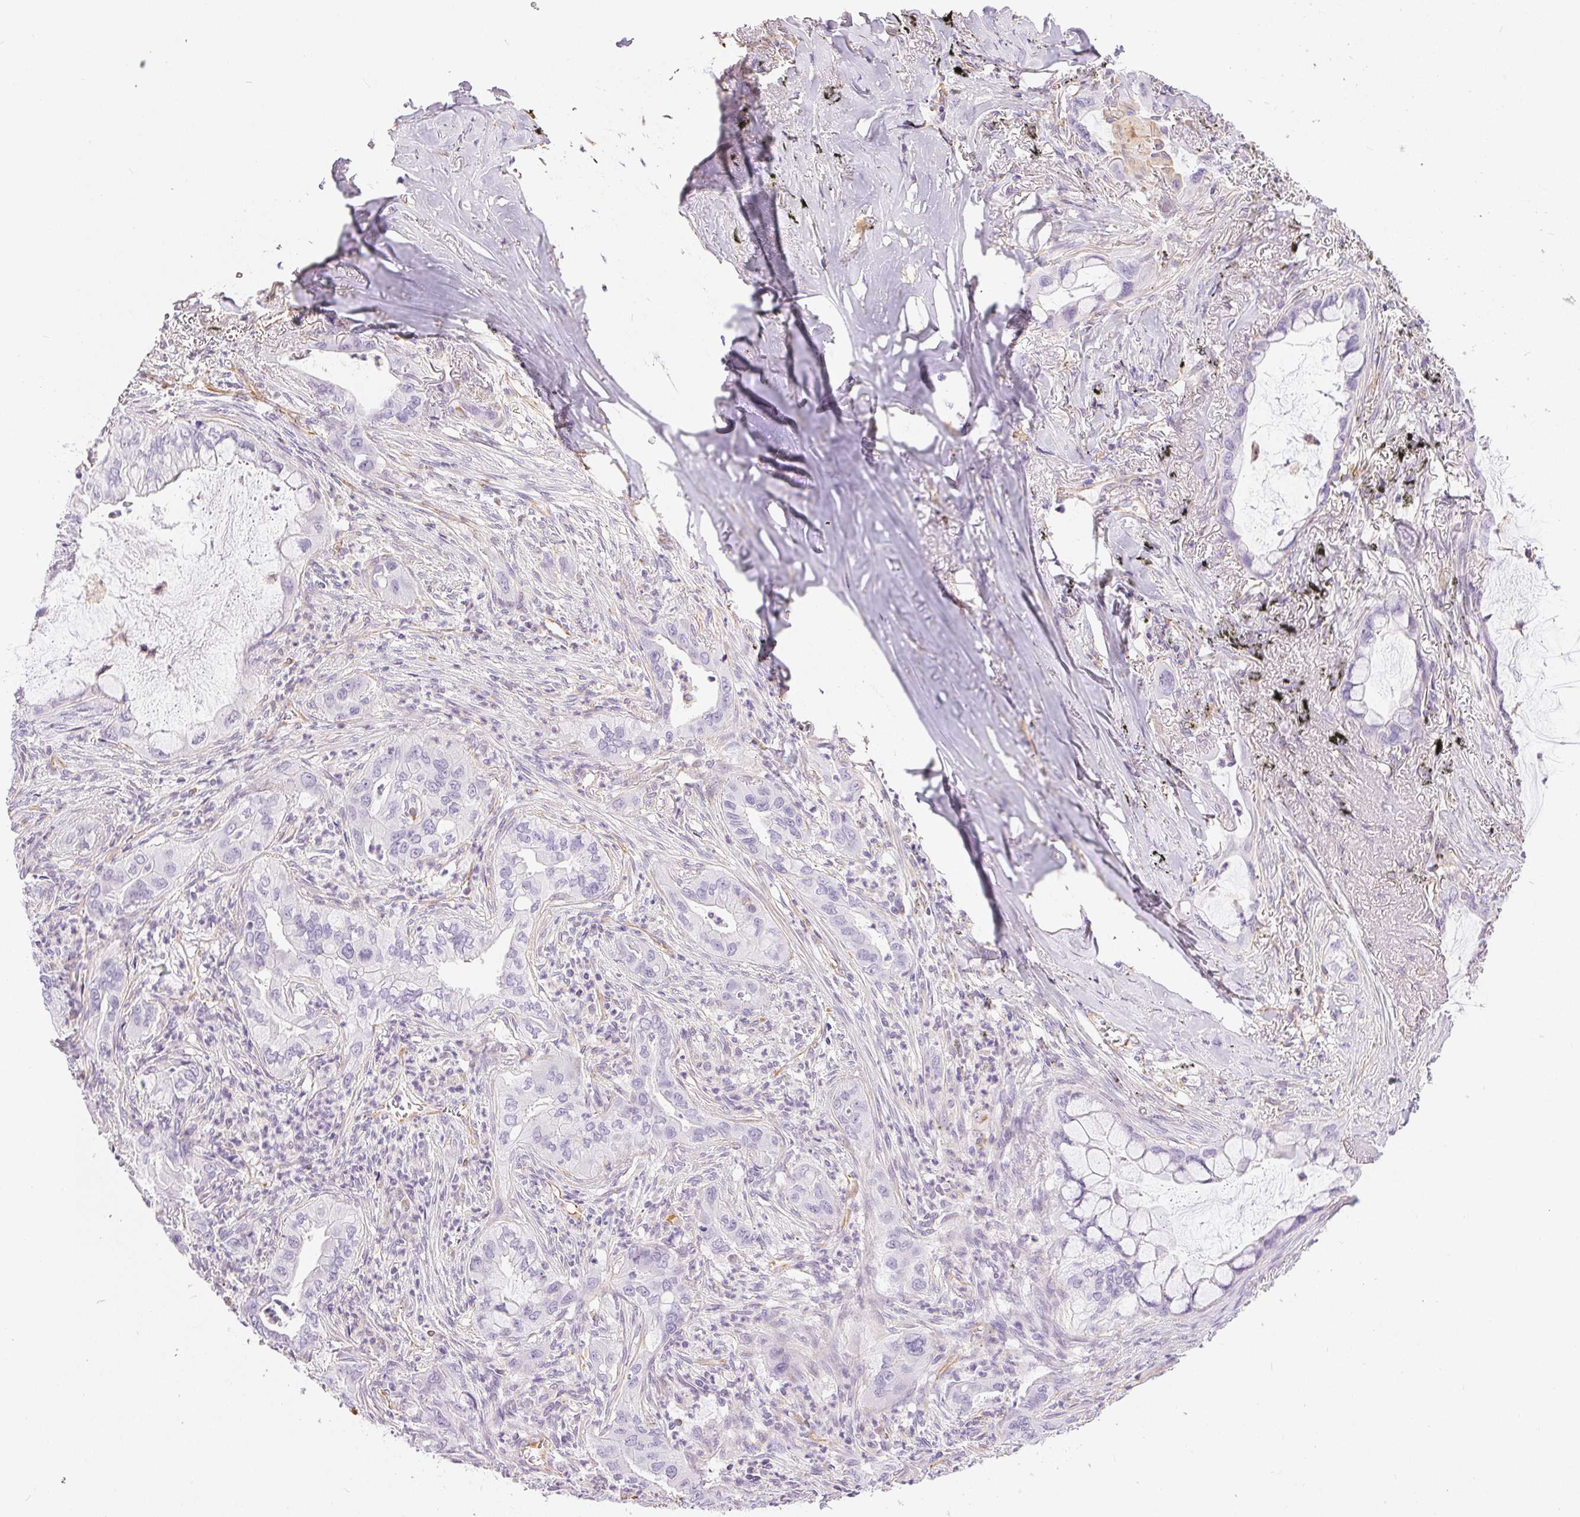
{"staining": {"intensity": "negative", "quantity": "none", "location": "none"}, "tissue": "lung cancer", "cell_type": "Tumor cells", "image_type": "cancer", "snomed": [{"axis": "morphology", "description": "Adenocarcinoma, NOS"}, {"axis": "topography", "description": "Lung"}], "caption": "Lung cancer (adenocarcinoma) stained for a protein using immunohistochemistry displays no staining tumor cells.", "gene": "GFAP", "patient": {"sex": "male", "age": 65}}